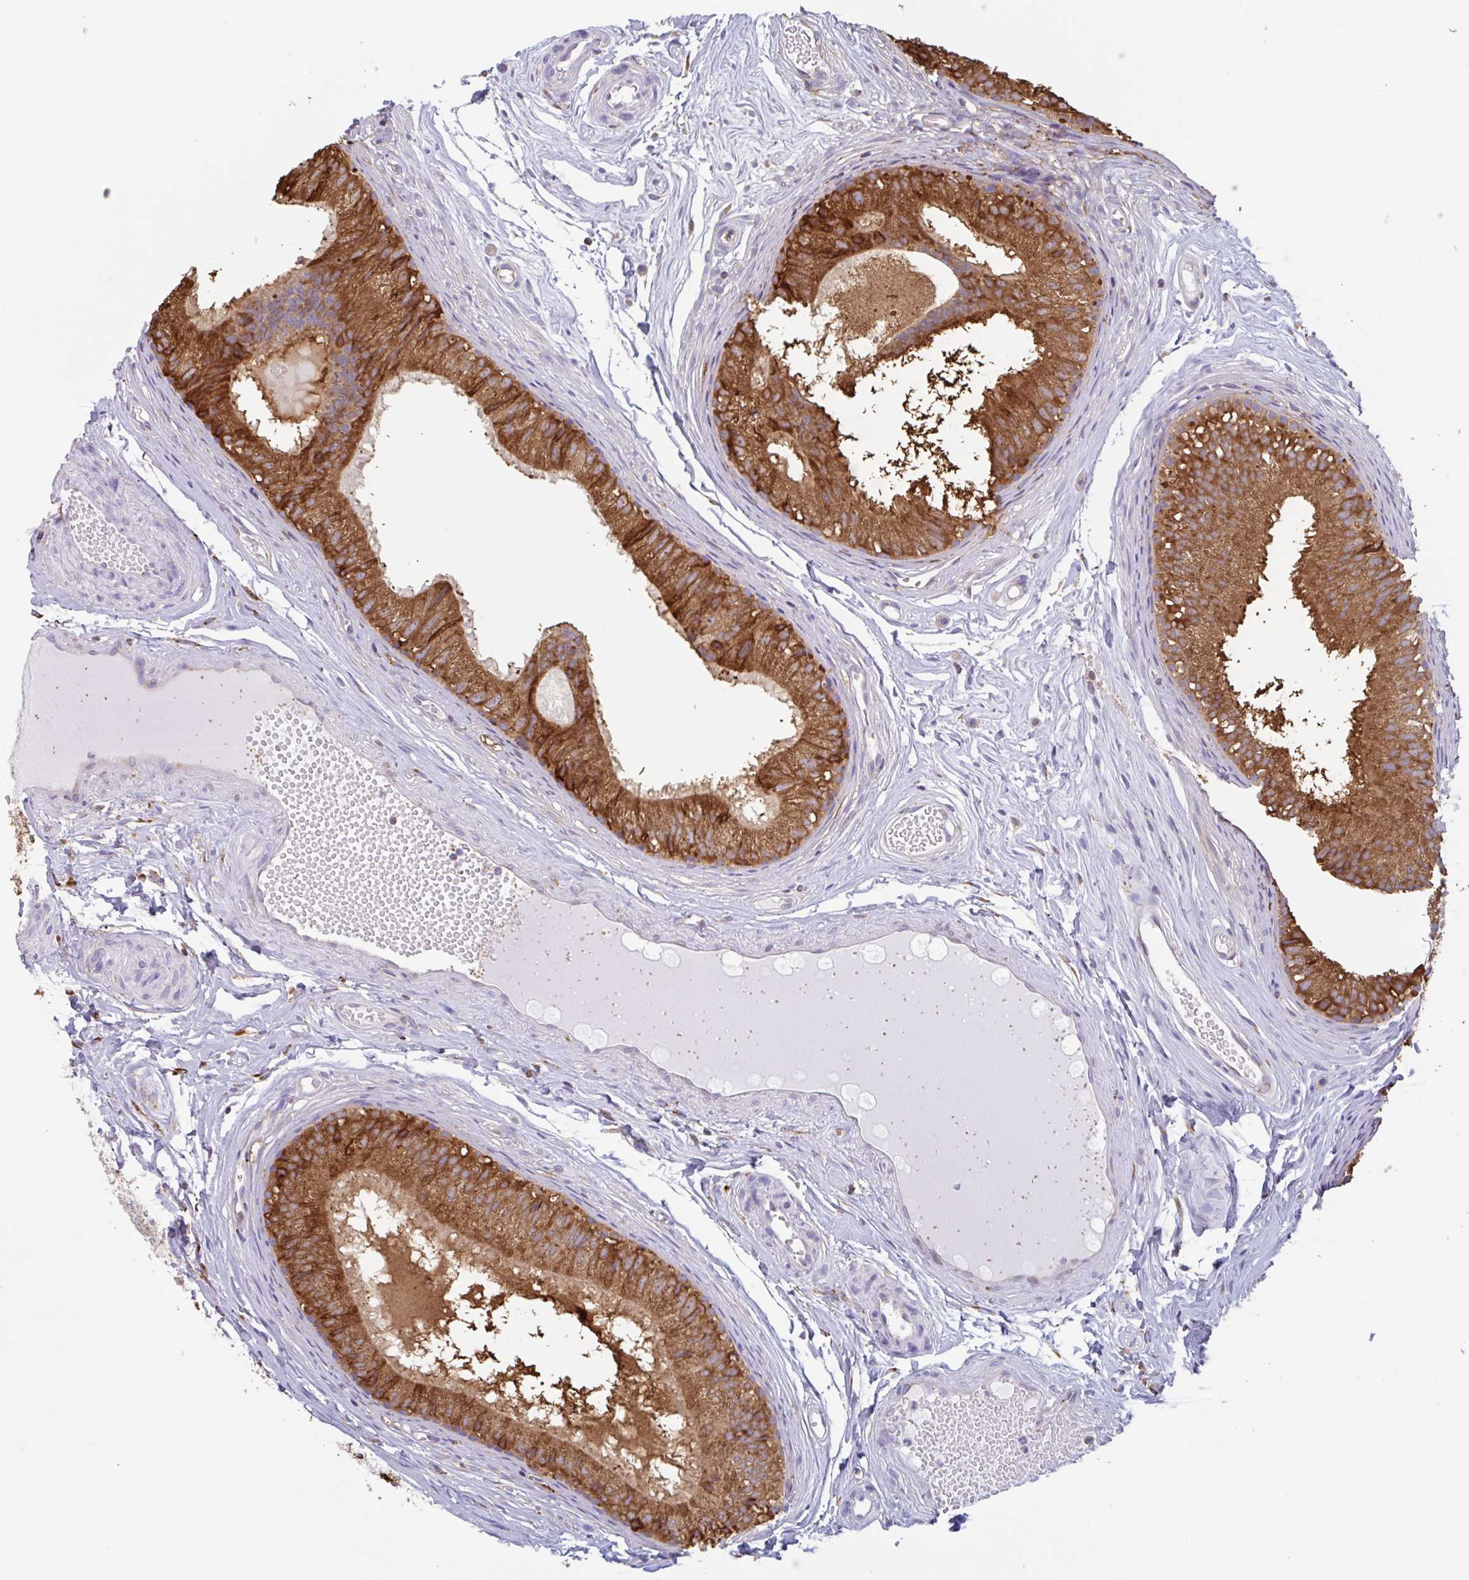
{"staining": {"intensity": "strong", "quantity": ">75%", "location": "cytoplasmic/membranous"}, "tissue": "epididymis", "cell_type": "Glandular cells", "image_type": "normal", "snomed": [{"axis": "morphology", "description": "Normal tissue, NOS"}, {"axis": "morphology", "description": "Seminoma, NOS"}, {"axis": "topography", "description": "Testis"}, {"axis": "topography", "description": "Epididymis"}], "caption": "An IHC micrograph of benign tissue is shown. Protein staining in brown shows strong cytoplasmic/membranous positivity in epididymis within glandular cells.", "gene": "DOK4", "patient": {"sex": "male", "age": 34}}